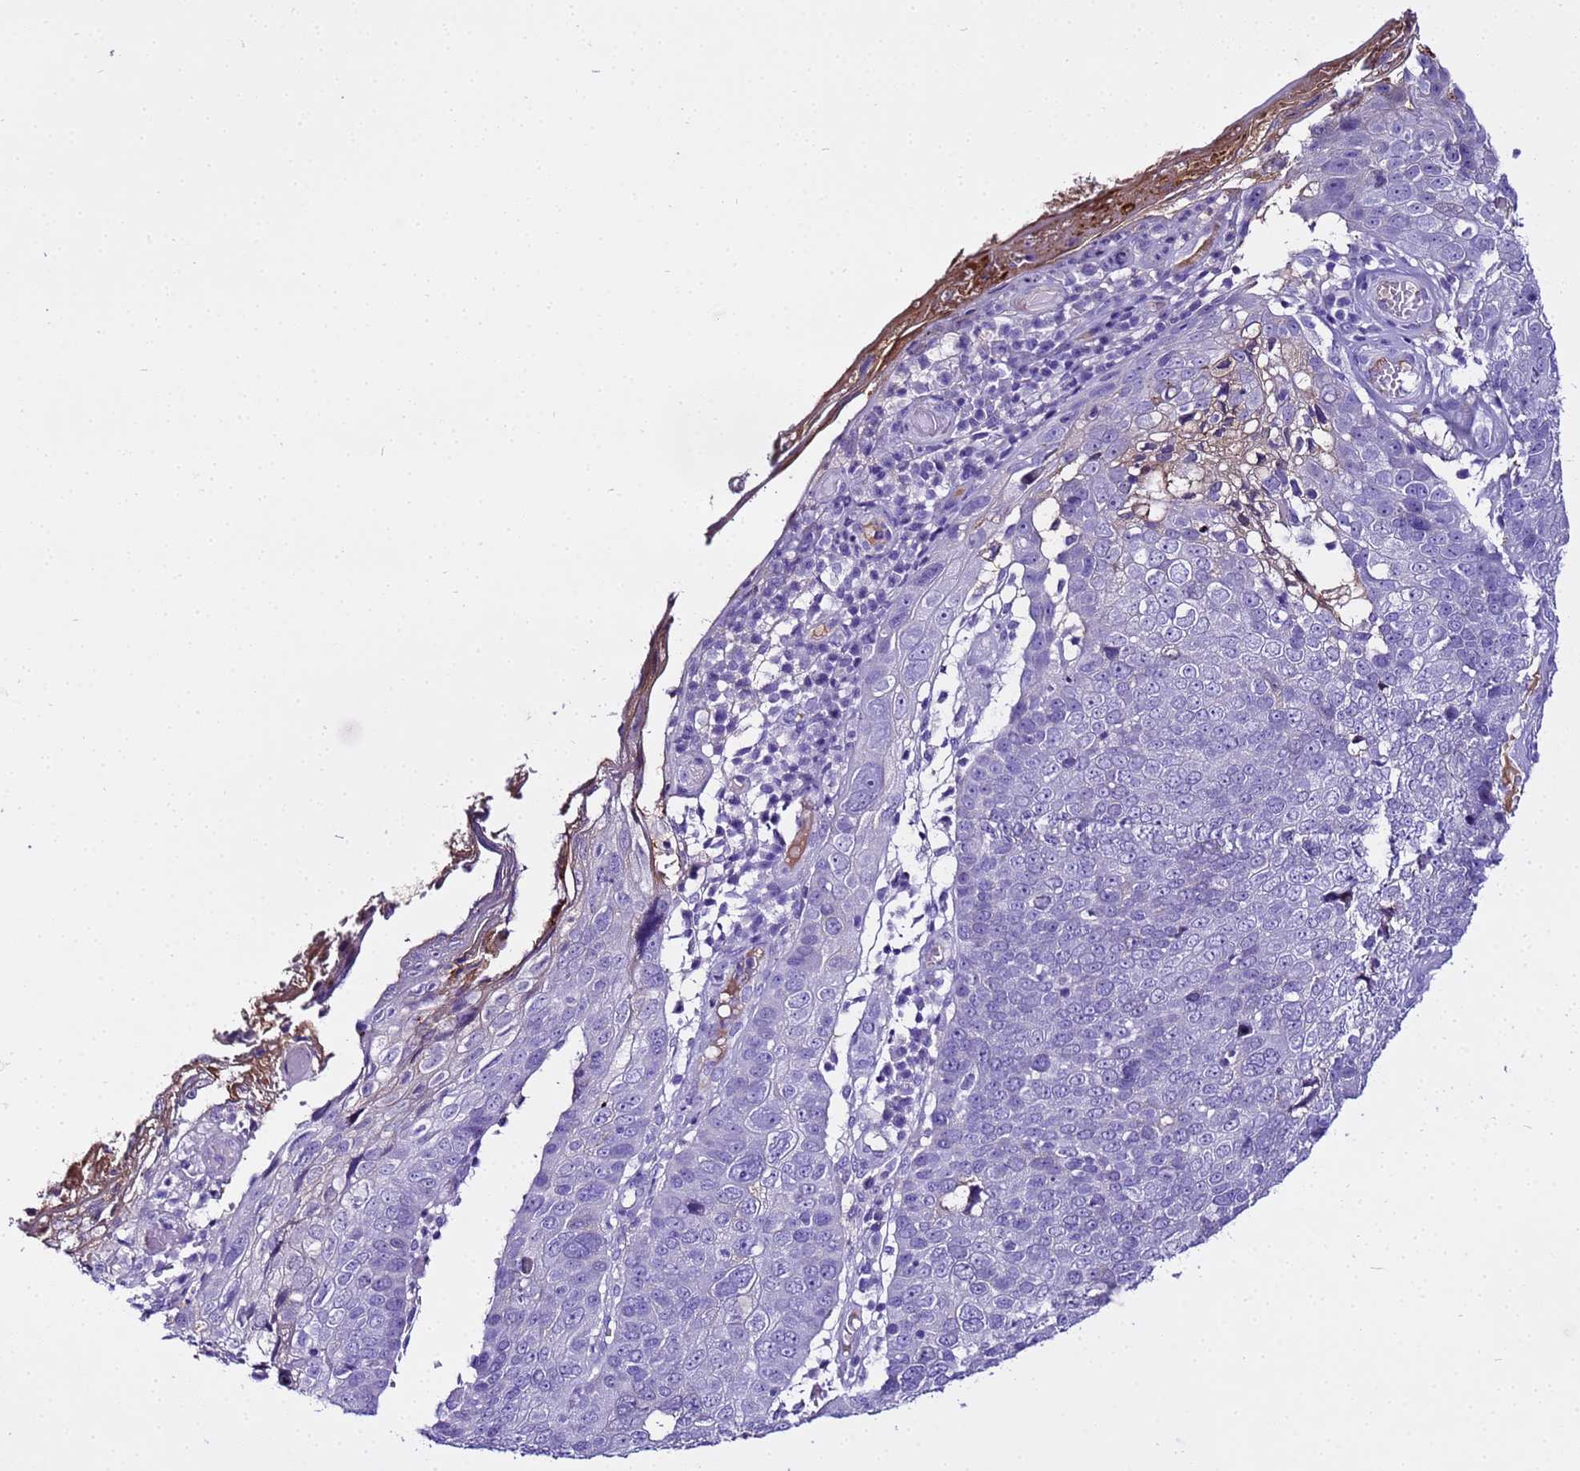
{"staining": {"intensity": "negative", "quantity": "none", "location": "none"}, "tissue": "skin cancer", "cell_type": "Tumor cells", "image_type": "cancer", "snomed": [{"axis": "morphology", "description": "Squamous cell carcinoma, NOS"}, {"axis": "topography", "description": "Skin"}], "caption": "Skin cancer stained for a protein using immunohistochemistry demonstrates no expression tumor cells.", "gene": "CFHR2", "patient": {"sex": "male", "age": 71}}